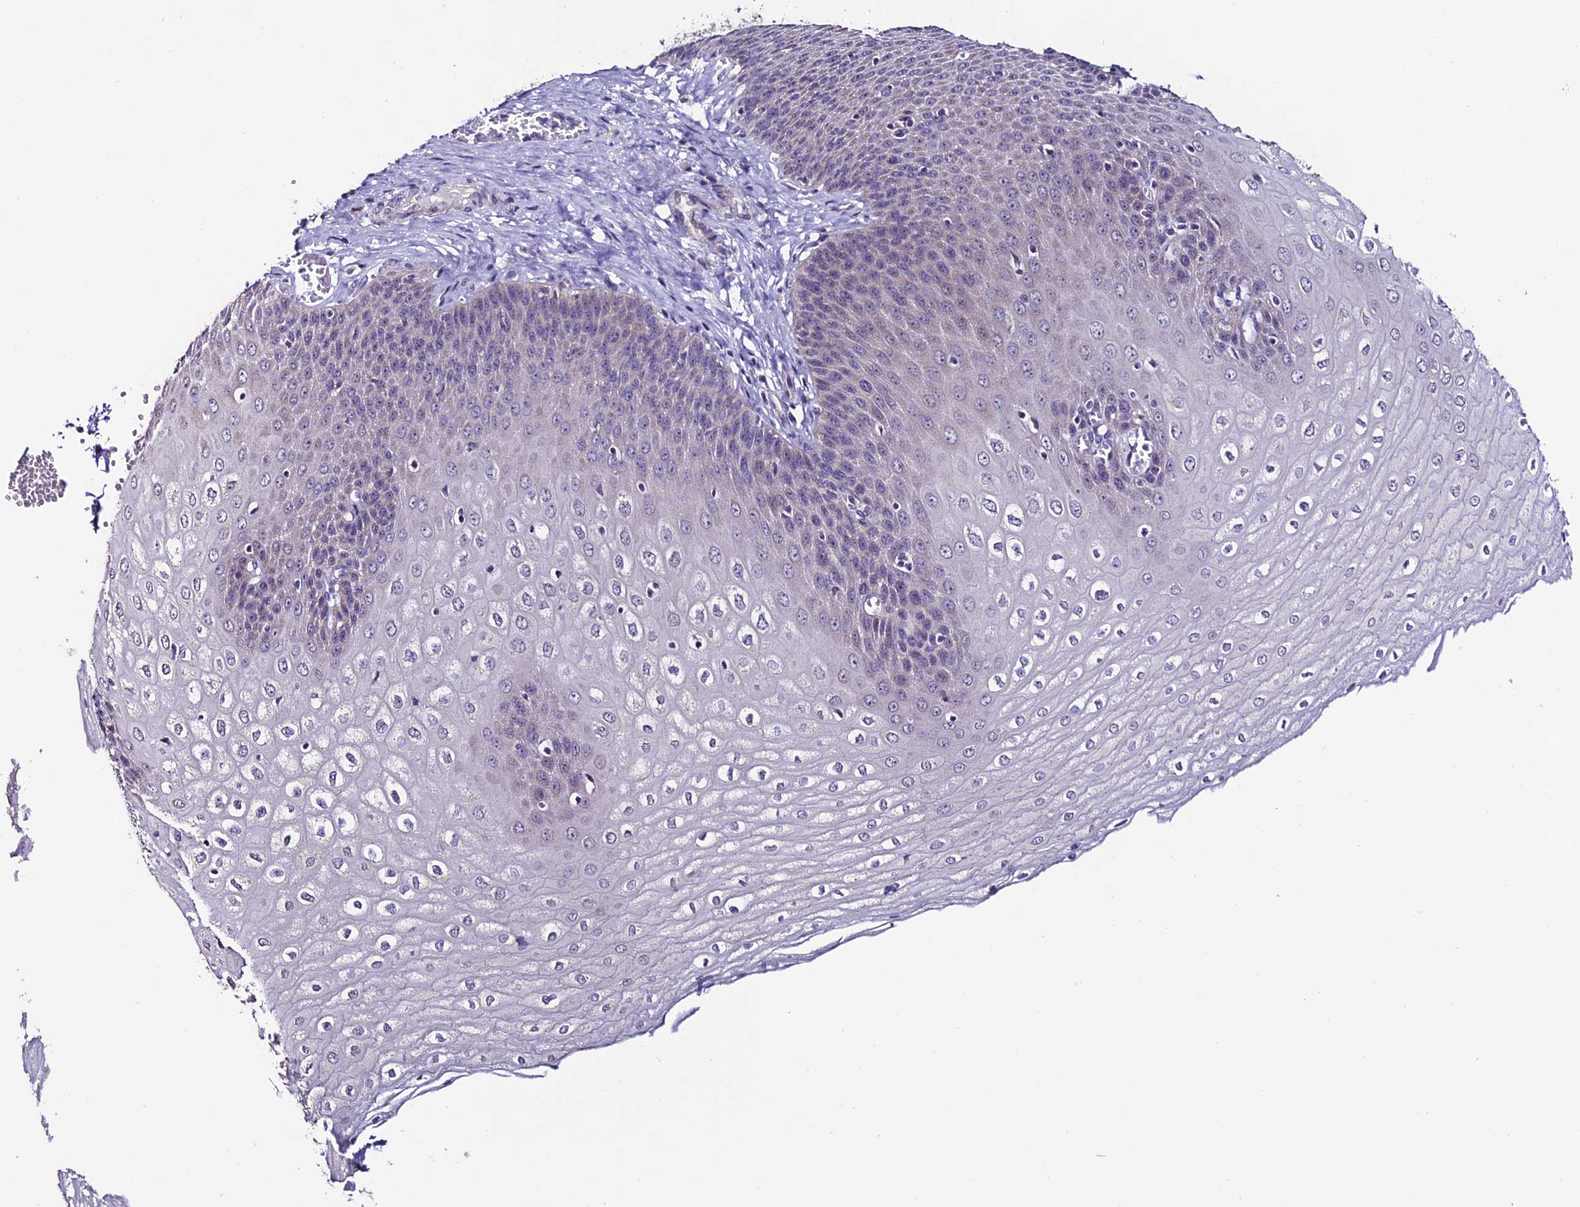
{"staining": {"intensity": "negative", "quantity": "none", "location": "none"}, "tissue": "esophagus", "cell_type": "Squamous epithelial cells", "image_type": "normal", "snomed": [{"axis": "morphology", "description": "Normal tissue, NOS"}, {"axis": "topography", "description": "Esophagus"}], "caption": "Esophagus stained for a protein using immunohistochemistry (IHC) exhibits no positivity squamous epithelial cells.", "gene": "SLC10A1", "patient": {"sex": "male", "age": 60}}